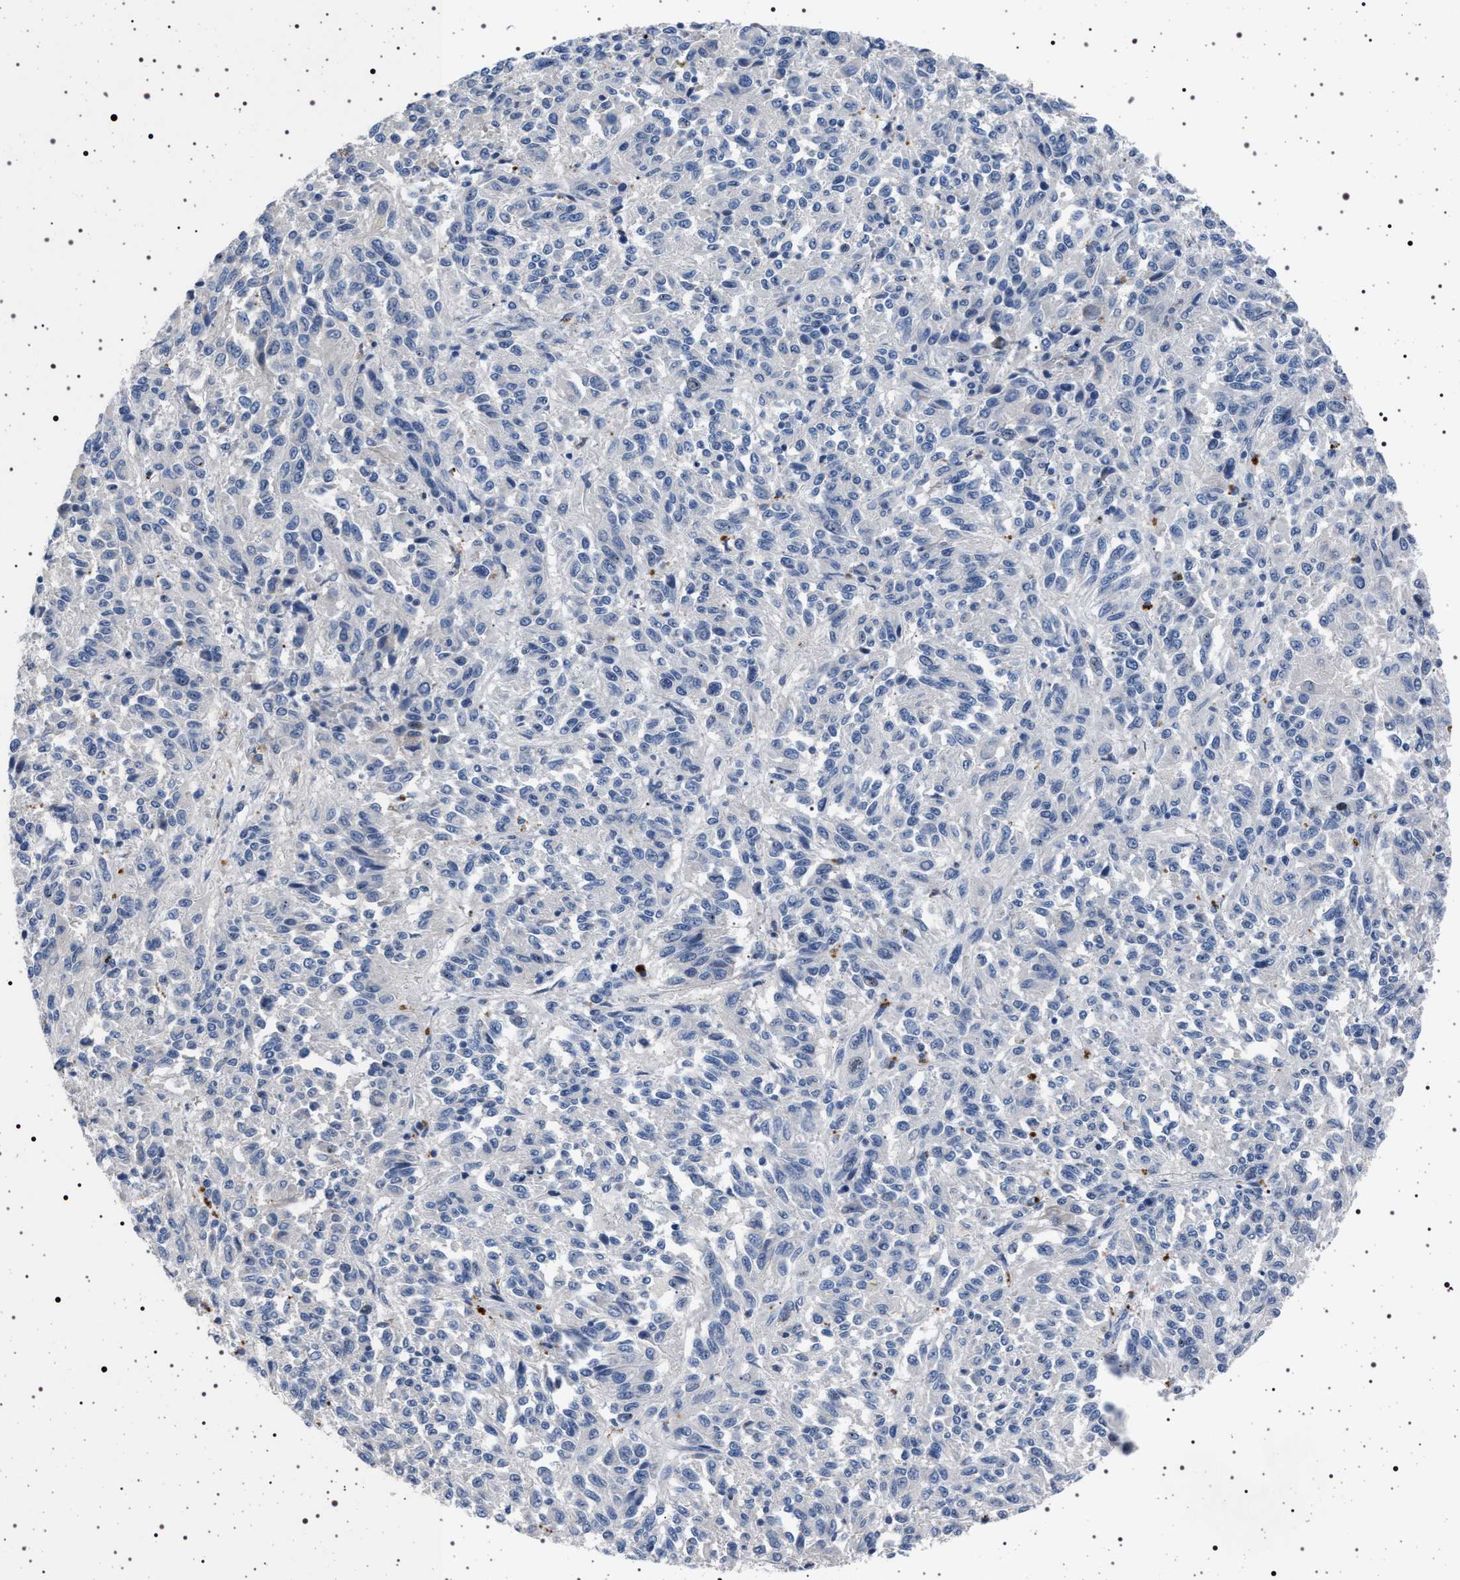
{"staining": {"intensity": "negative", "quantity": "none", "location": "none"}, "tissue": "melanoma", "cell_type": "Tumor cells", "image_type": "cancer", "snomed": [{"axis": "morphology", "description": "Malignant melanoma, Metastatic site"}, {"axis": "topography", "description": "Lung"}], "caption": "An image of human melanoma is negative for staining in tumor cells.", "gene": "NAT9", "patient": {"sex": "male", "age": 64}}